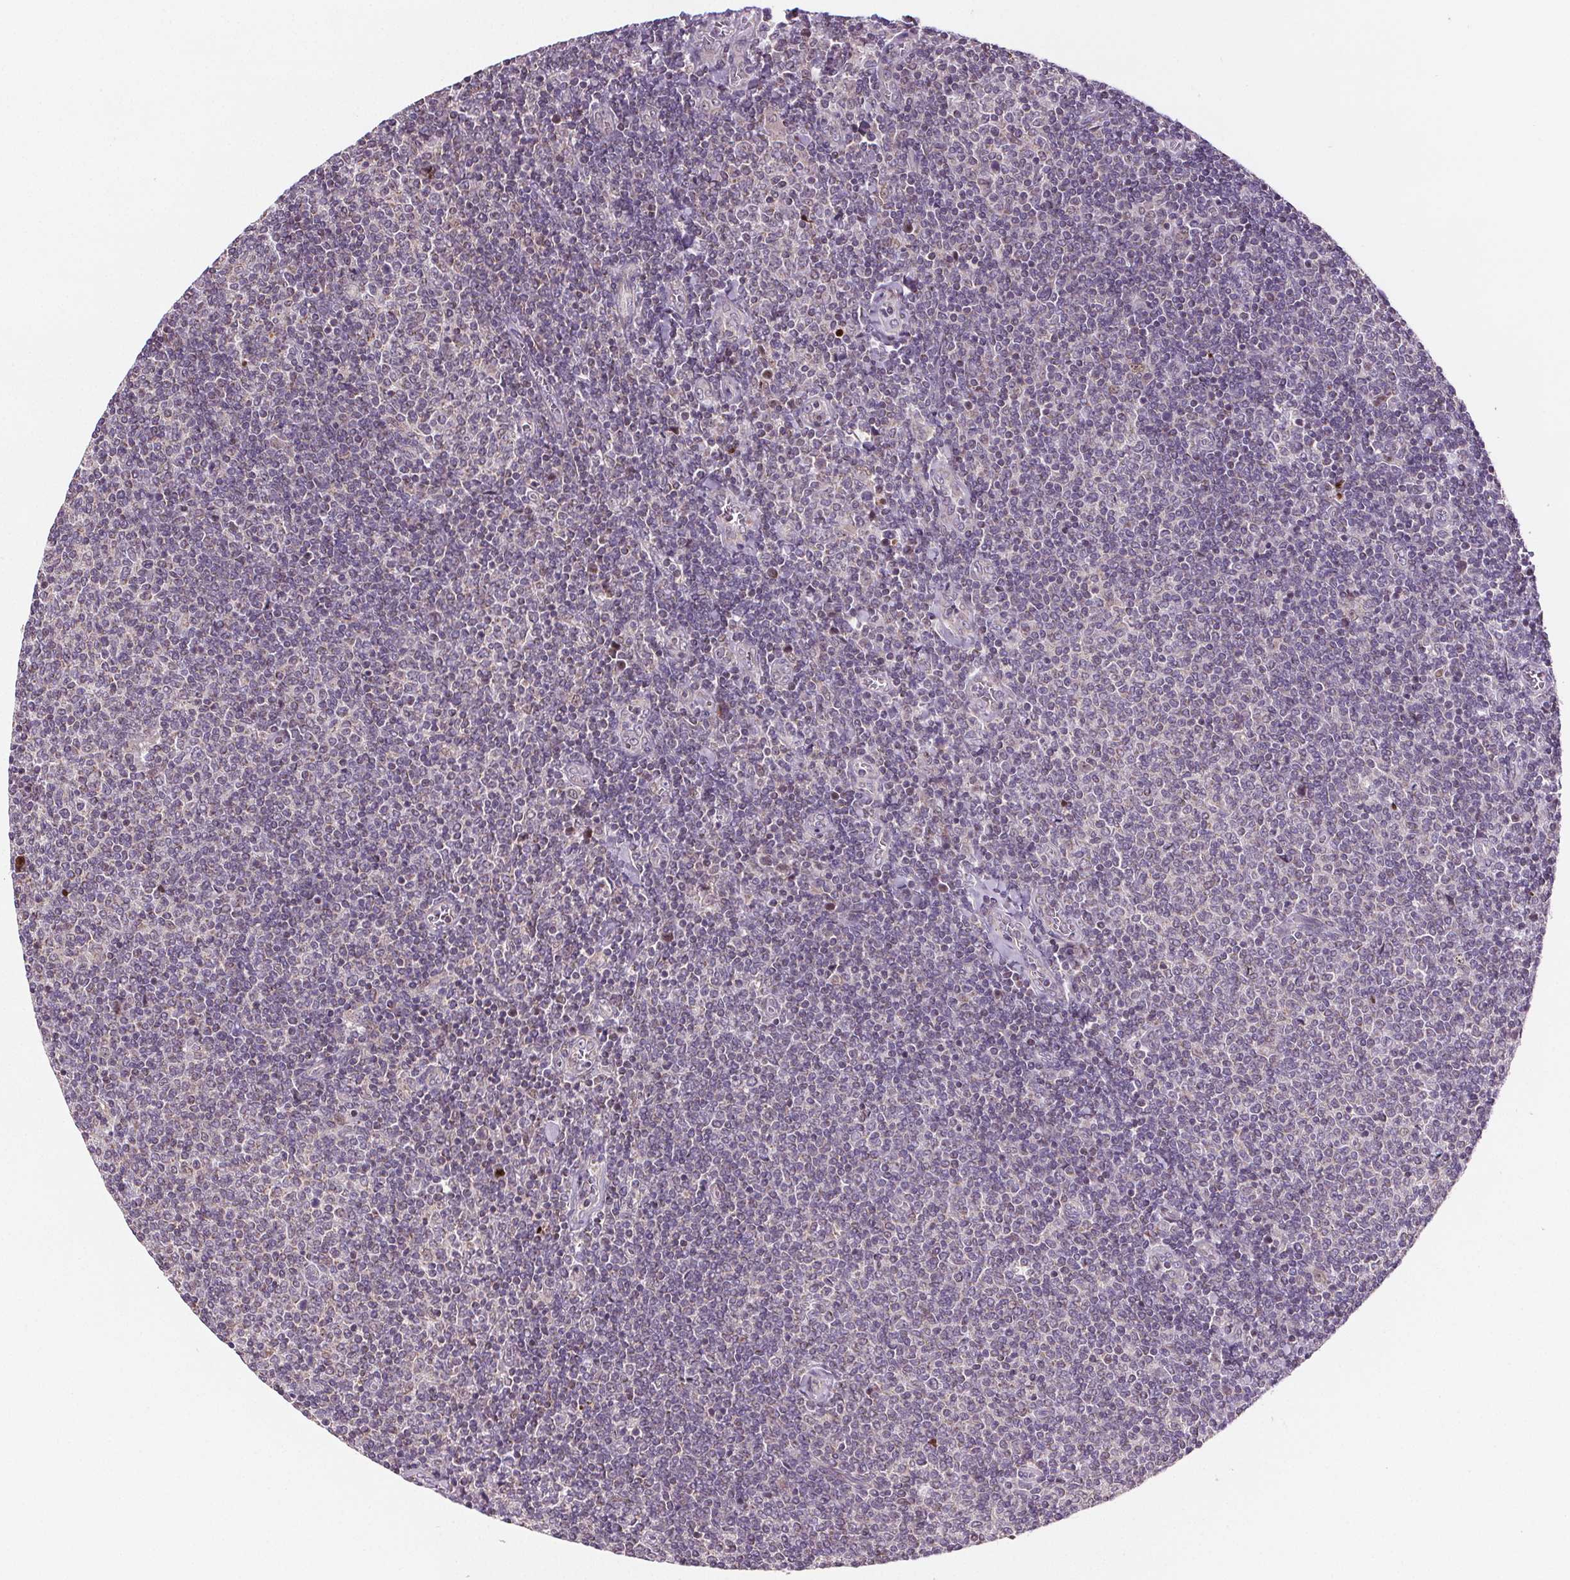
{"staining": {"intensity": "negative", "quantity": "none", "location": "none"}, "tissue": "lymphoma", "cell_type": "Tumor cells", "image_type": "cancer", "snomed": [{"axis": "morphology", "description": "Malignant lymphoma, non-Hodgkin's type, Low grade"}, {"axis": "topography", "description": "Lymph node"}], "caption": "The IHC histopathology image has no significant expression in tumor cells of low-grade malignant lymphoma, non-Hodgkin's type tissue.", "gene": "SUCLA2", "patient": {"sex": "male", "age": 52}}